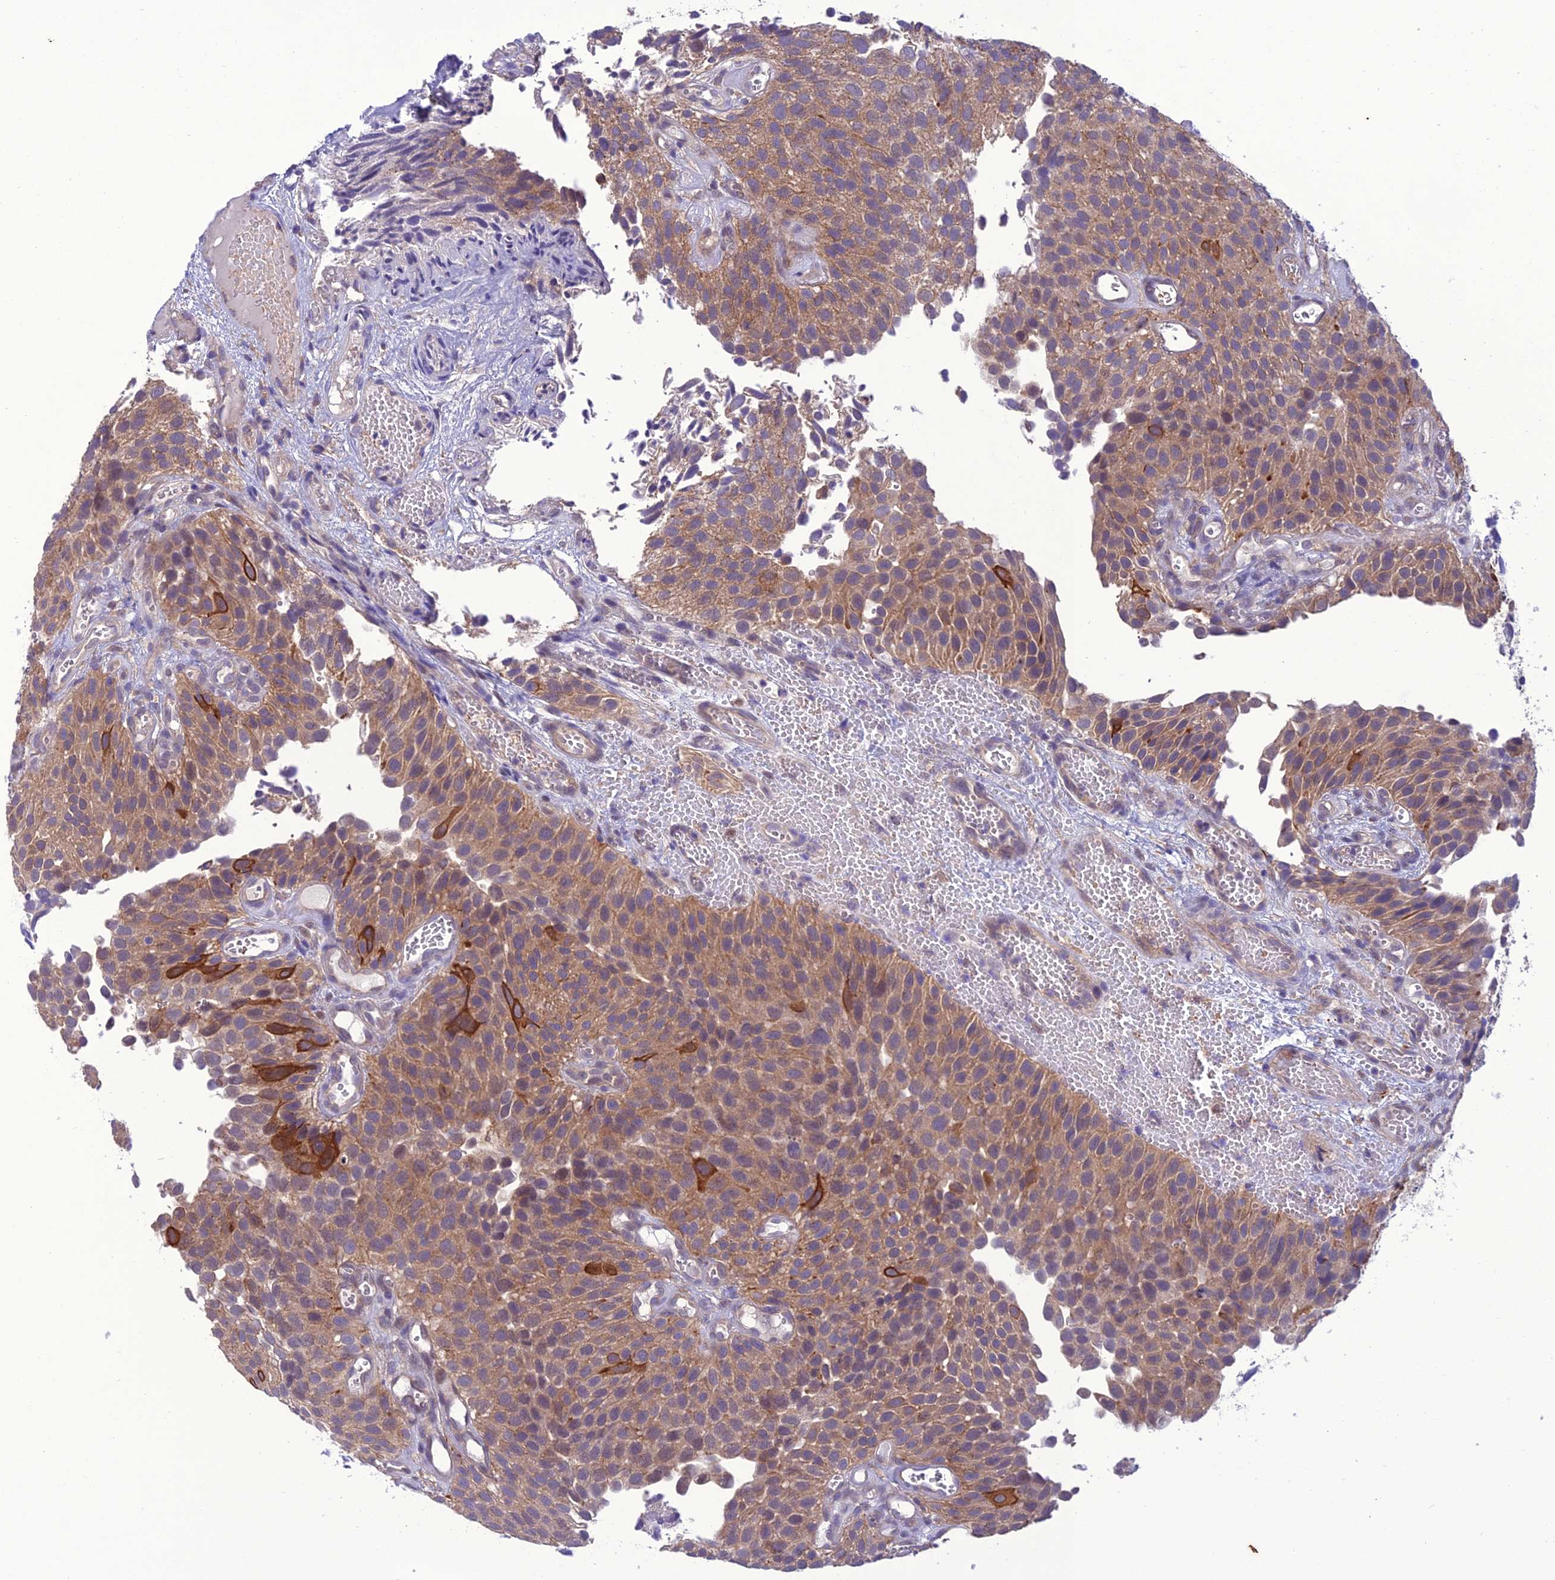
{"staining": {"intensity": "moderate", "quantity": ">75%", "location": "cytoplasmic/membranous"}, "tissue": "urothelial cancer", "cell_type": "Tumor cells", "image_type": "cancer", "snomed": [{"axis": "morphology", "description": "Urothelial carcinoma, Low grade"}, {"axis": "topography", "description": "Urinary bladder"}], "caption": "Tumor cells reveal medium levels of moderate cytoplasmic/membranous staining in about >75% of cells in urothelial cancer.", "gene": "BORCS6", "patient": {"sex": "male", "age": 89}}